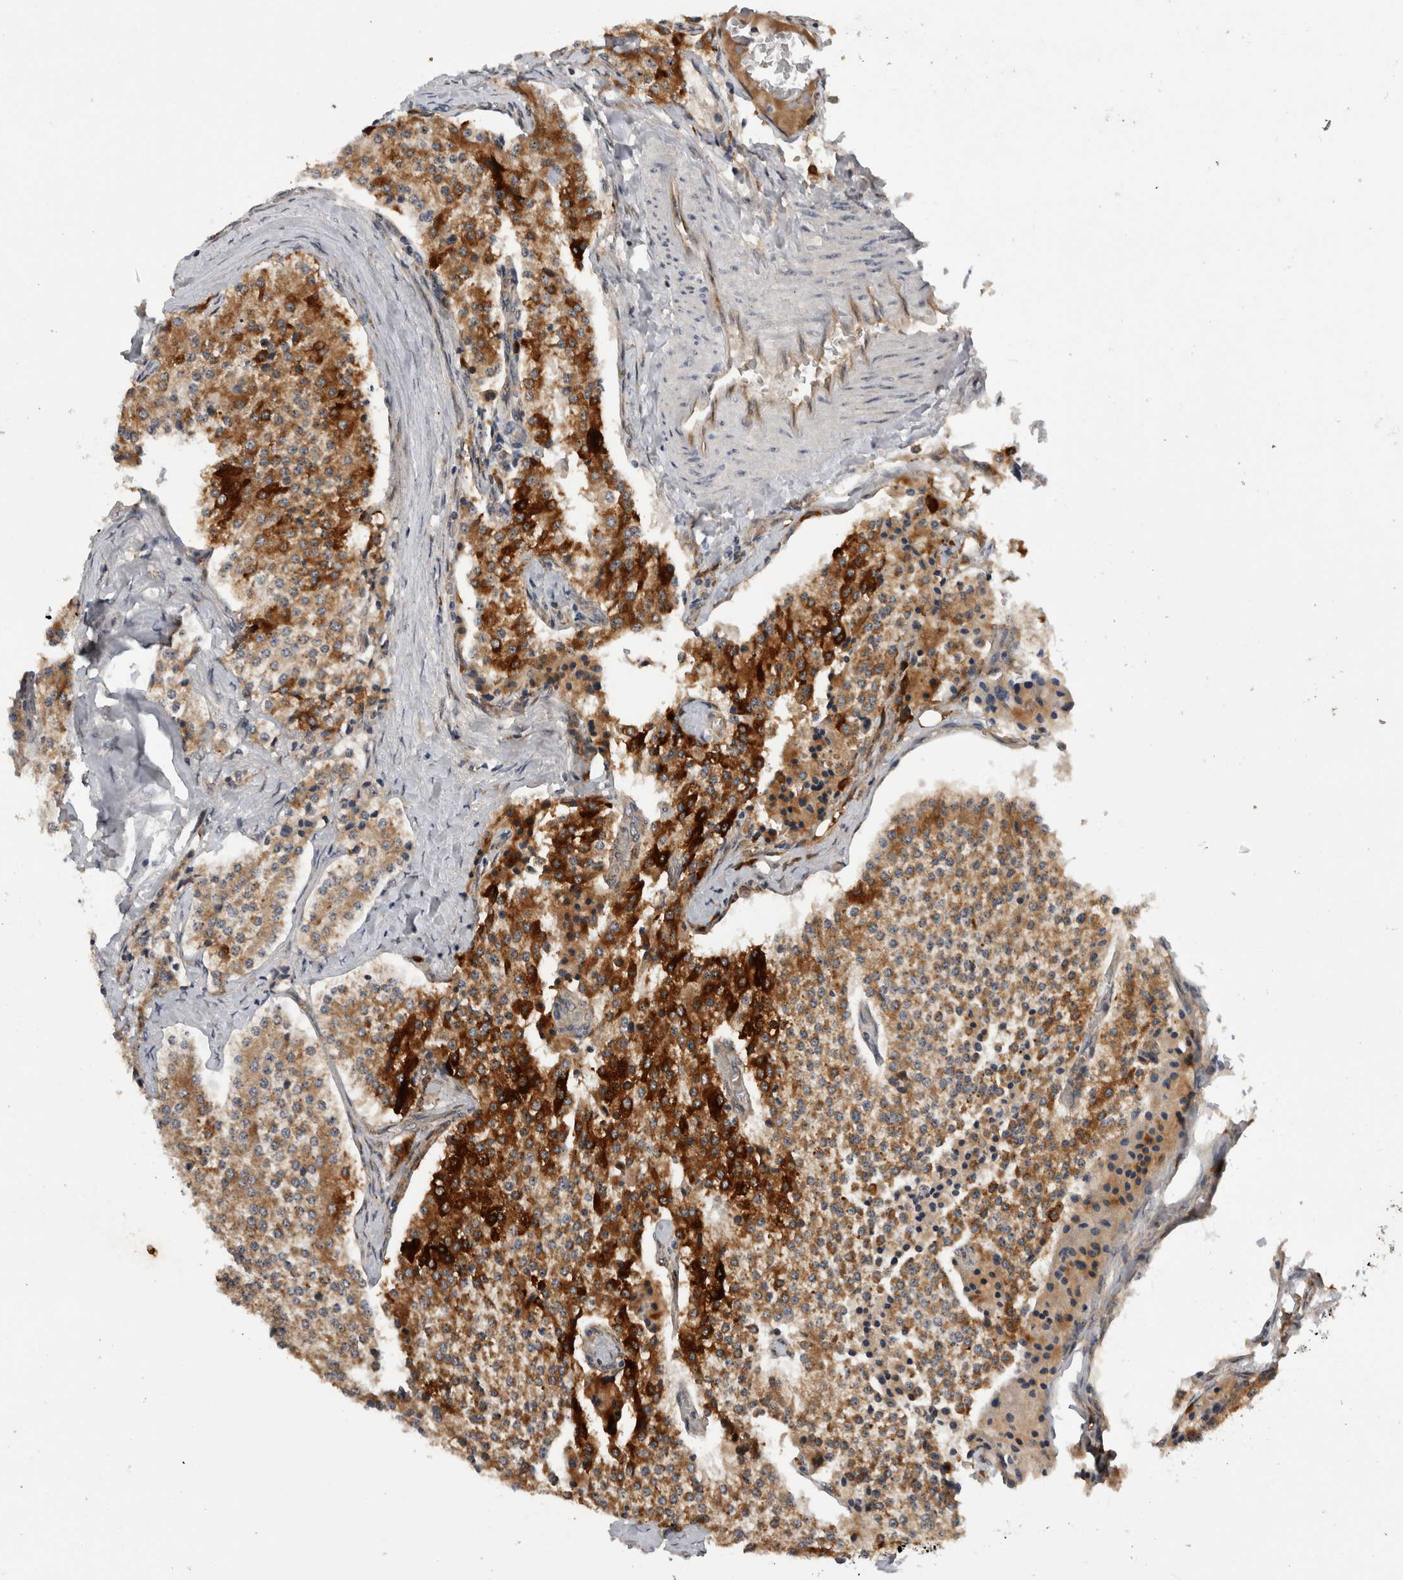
{"staining": {"intensity": "strong", "quantity": ">75%", "location": "cytoplasmic/membranous"}, "tissue": "carcinoid", "cell_type": "Tumor cells", "image_type": "cancer", "snomed": [{"axis": "morphology", "description": "Carcinoid, malignant, NOS"}, {"axis": "topography", "description": "Colon"}], "caption": "Human malignant carcinoid stained for a protein (brown) demonstrates strong cytoplasmic/membranous positive expression in about >75% of tumor cells.", "gene": "APOL2", "patient": {"sex": "female", "age": 52}}